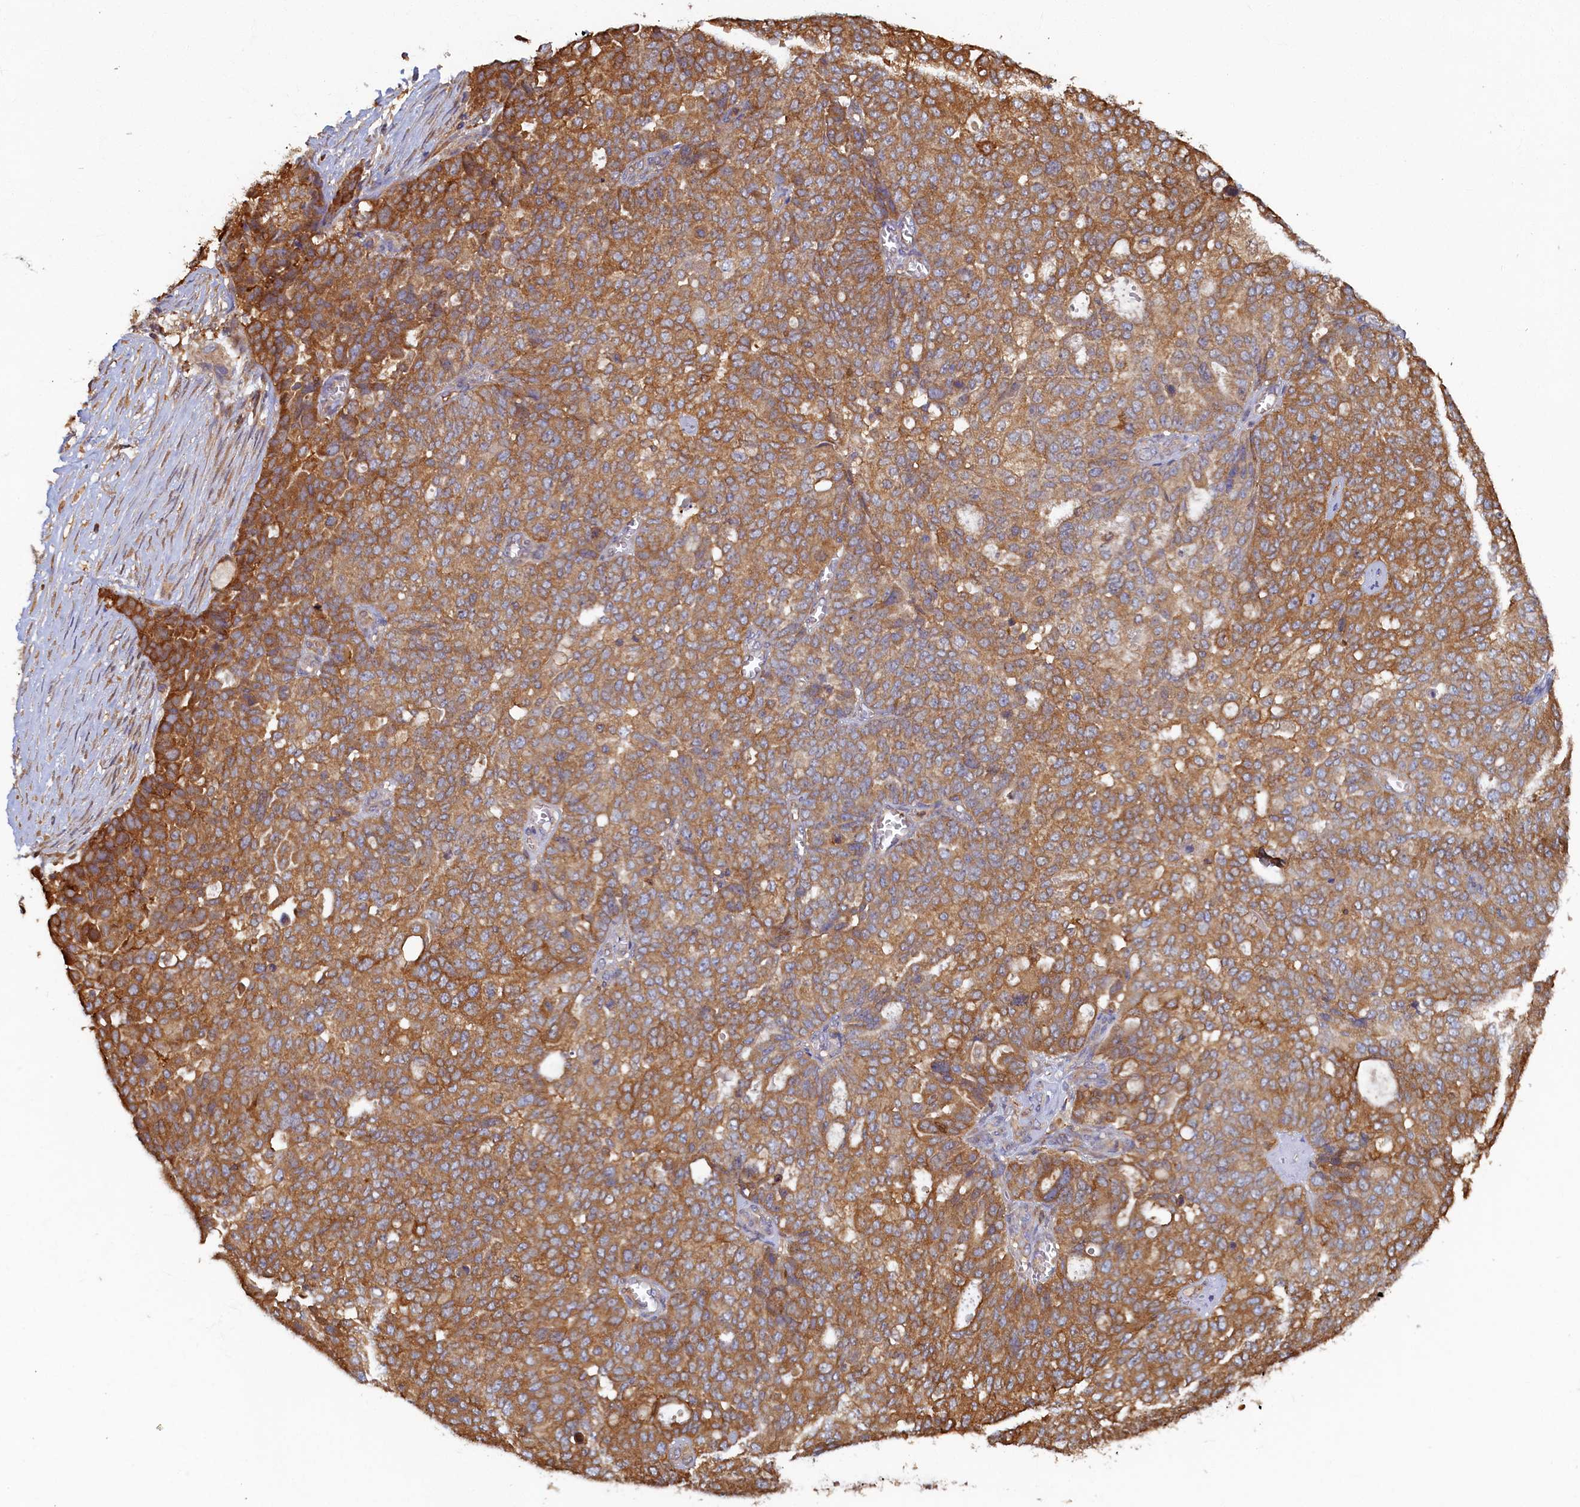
{"staining": {"intensity": "moderate", "quantity": ">75%", "location": "cytoplasmic/membranous"}, "tissue": "ovarian cancer", "cell_type": "Tumor cells", "image_type": "cancer", "snomed": [{"axis": "morphology", "description": "Cystadenocarcinoma, serous, NOS"}, {"axis": "topography", "description": "Soft tissue"}, {"axis": "topography", "description": "Ovary"}], "caption": "High-magnification brightfield microscopy of ovarian cancer (serous cystadenocarcinoma) stained with DAB (brown) and counterstained with hematoxylin (blue). tumor cells exhibit moderate cytoplasmic/membranous staining is present in about>75% of cells. (DAB IHC, brown staining for protein, blue staining for nuclei).", "gene": "TIMM8B", "patient": {"sex": "female", "age": 57}}